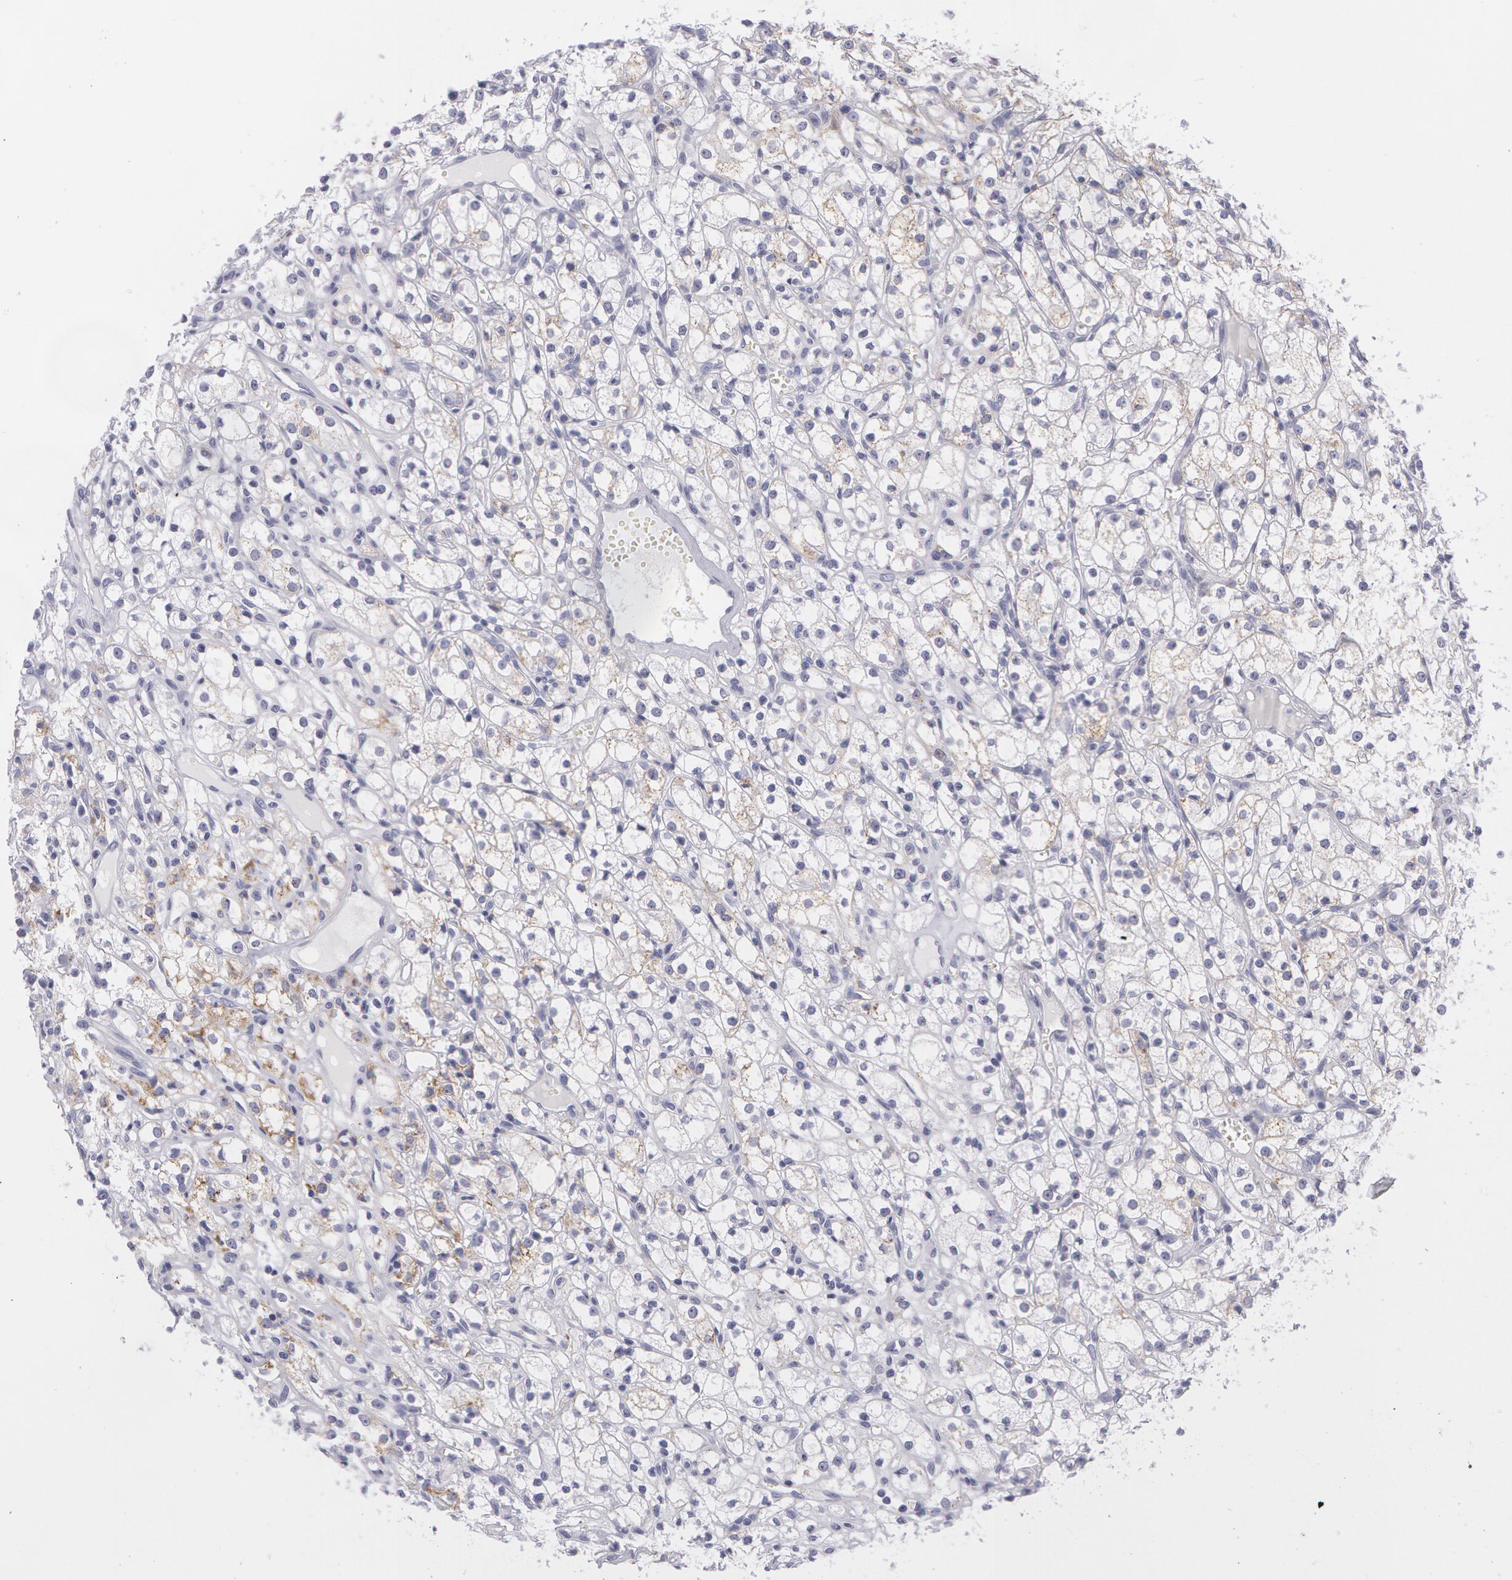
{"staining": {"intensity": "negative", "quantity": "none", "location": "none"}, "tissue": "renal cancer", "cell_type": "Tumor cells", "image_type": "cancer", "snomed": [{"axis": "morphology", "description": "Adenocarcinoma, NOS"}, {"axis": "topography", "description": "Kidney"}], "caption": "Immunohistochemistry (IHC) micrograph of neoplastic tissue: adenocarcinoma (renal) stained with DAB (3,3'-diaminobenzidine) exhibits no significant protein expression in tumor cells. (Brightfield microscopy of DAB (3,3'-diaminobenzidine) immunohistochemistry at high magnification).", "gene": "AMACR", "patient": {"sex": "male", "age": 61}}